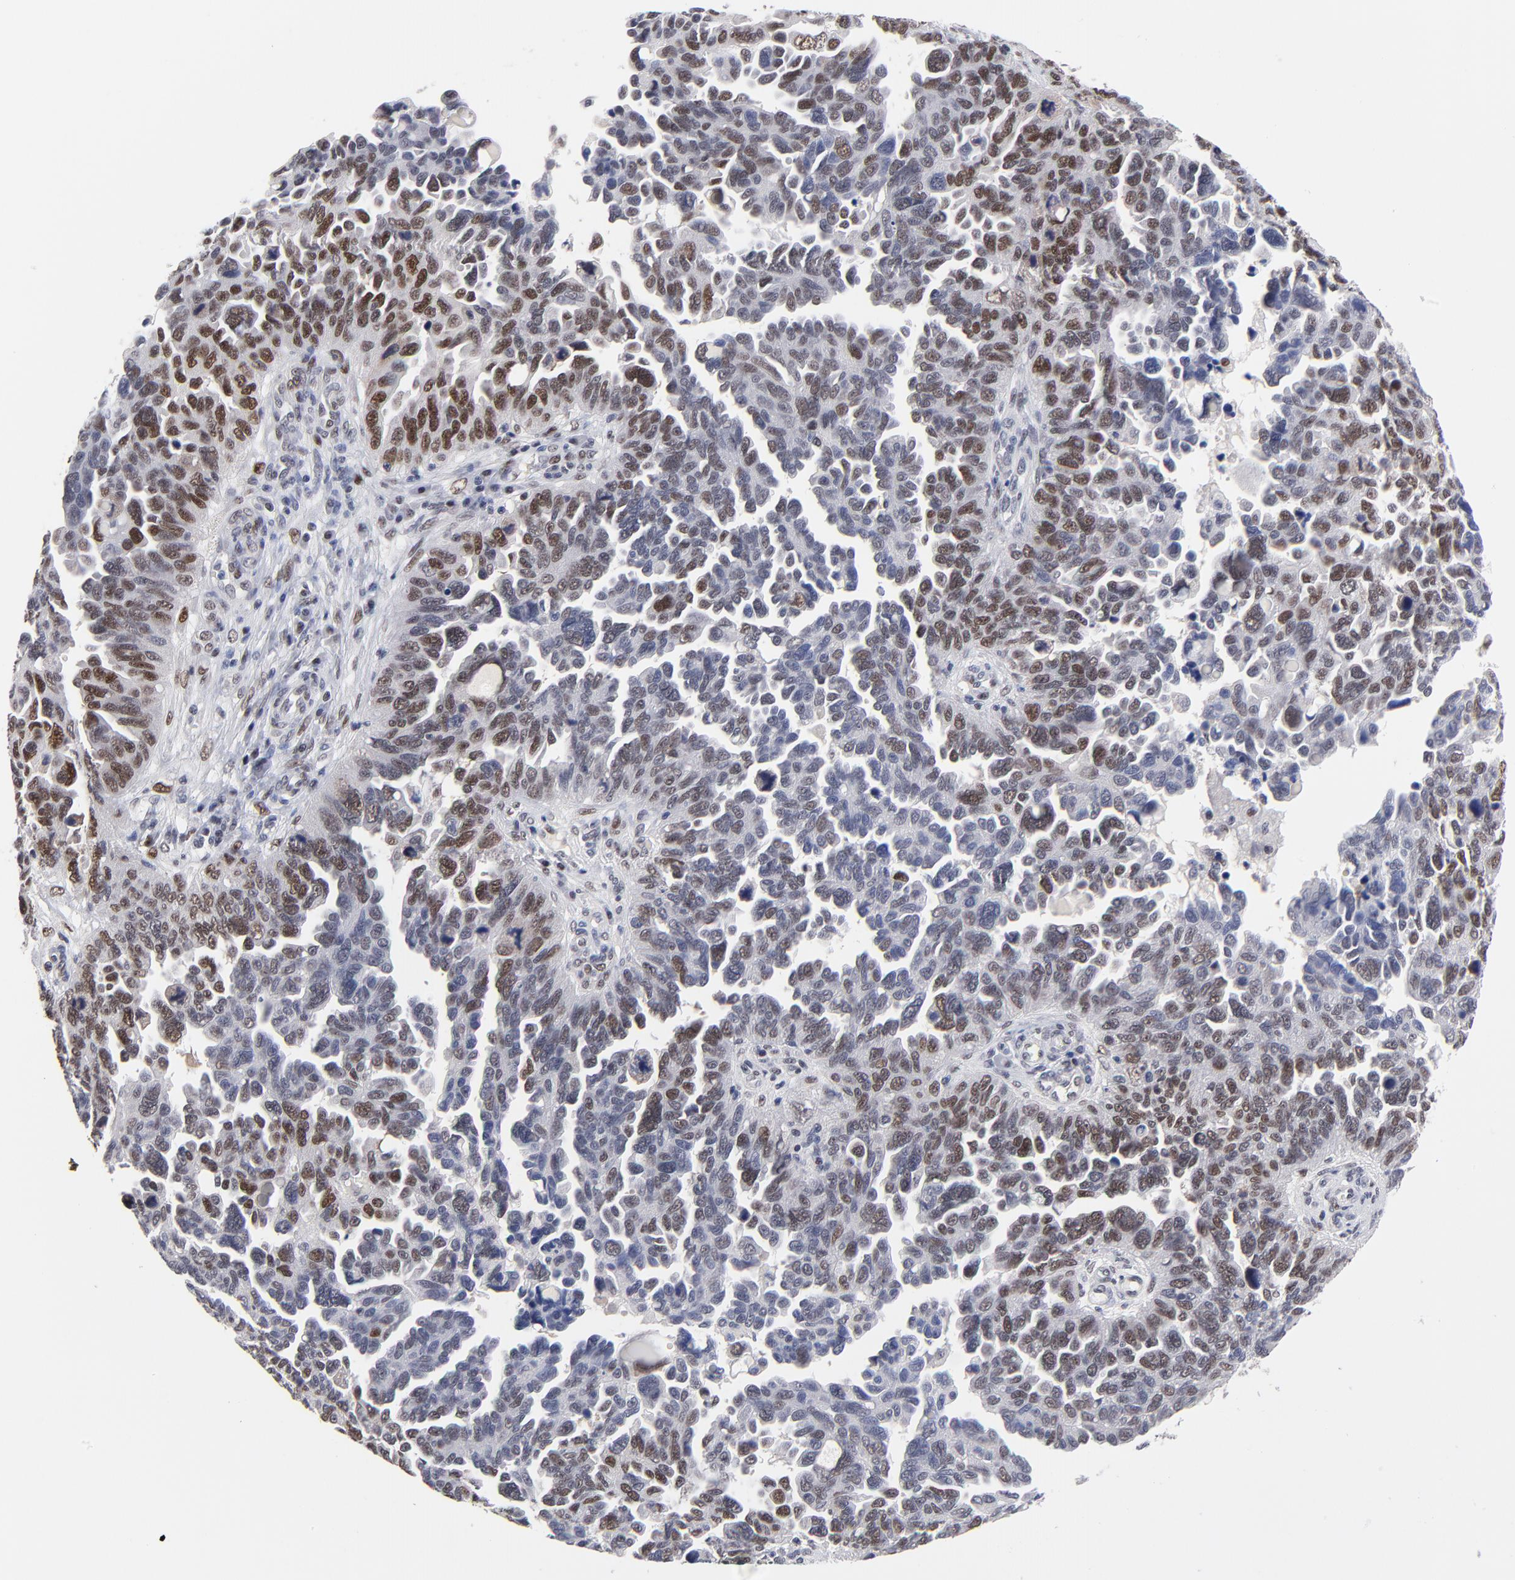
{"staining": {"intensity": "moderate", "quantity": "<25%", "location": "nuclear"}, "tissue": "ovarian cancer", "cell_type": "Tumor cells", "image_type": "cancer", "snomed": [{"axis": "morphology", "description": "Cystadenocarcinoma, serous, NOS"}, {"axis": "topography", "description": "Ovary"}], "caption": "Serous cystadenocarcinoma (ovarian) stained with DAB immunohistochemistry (IHC) exhibits low levels of moderate nuclear positivity in about <25% of tumor cells.", "gene": "OGFOD1", "patient": {"sex": "female", "age": 64}}